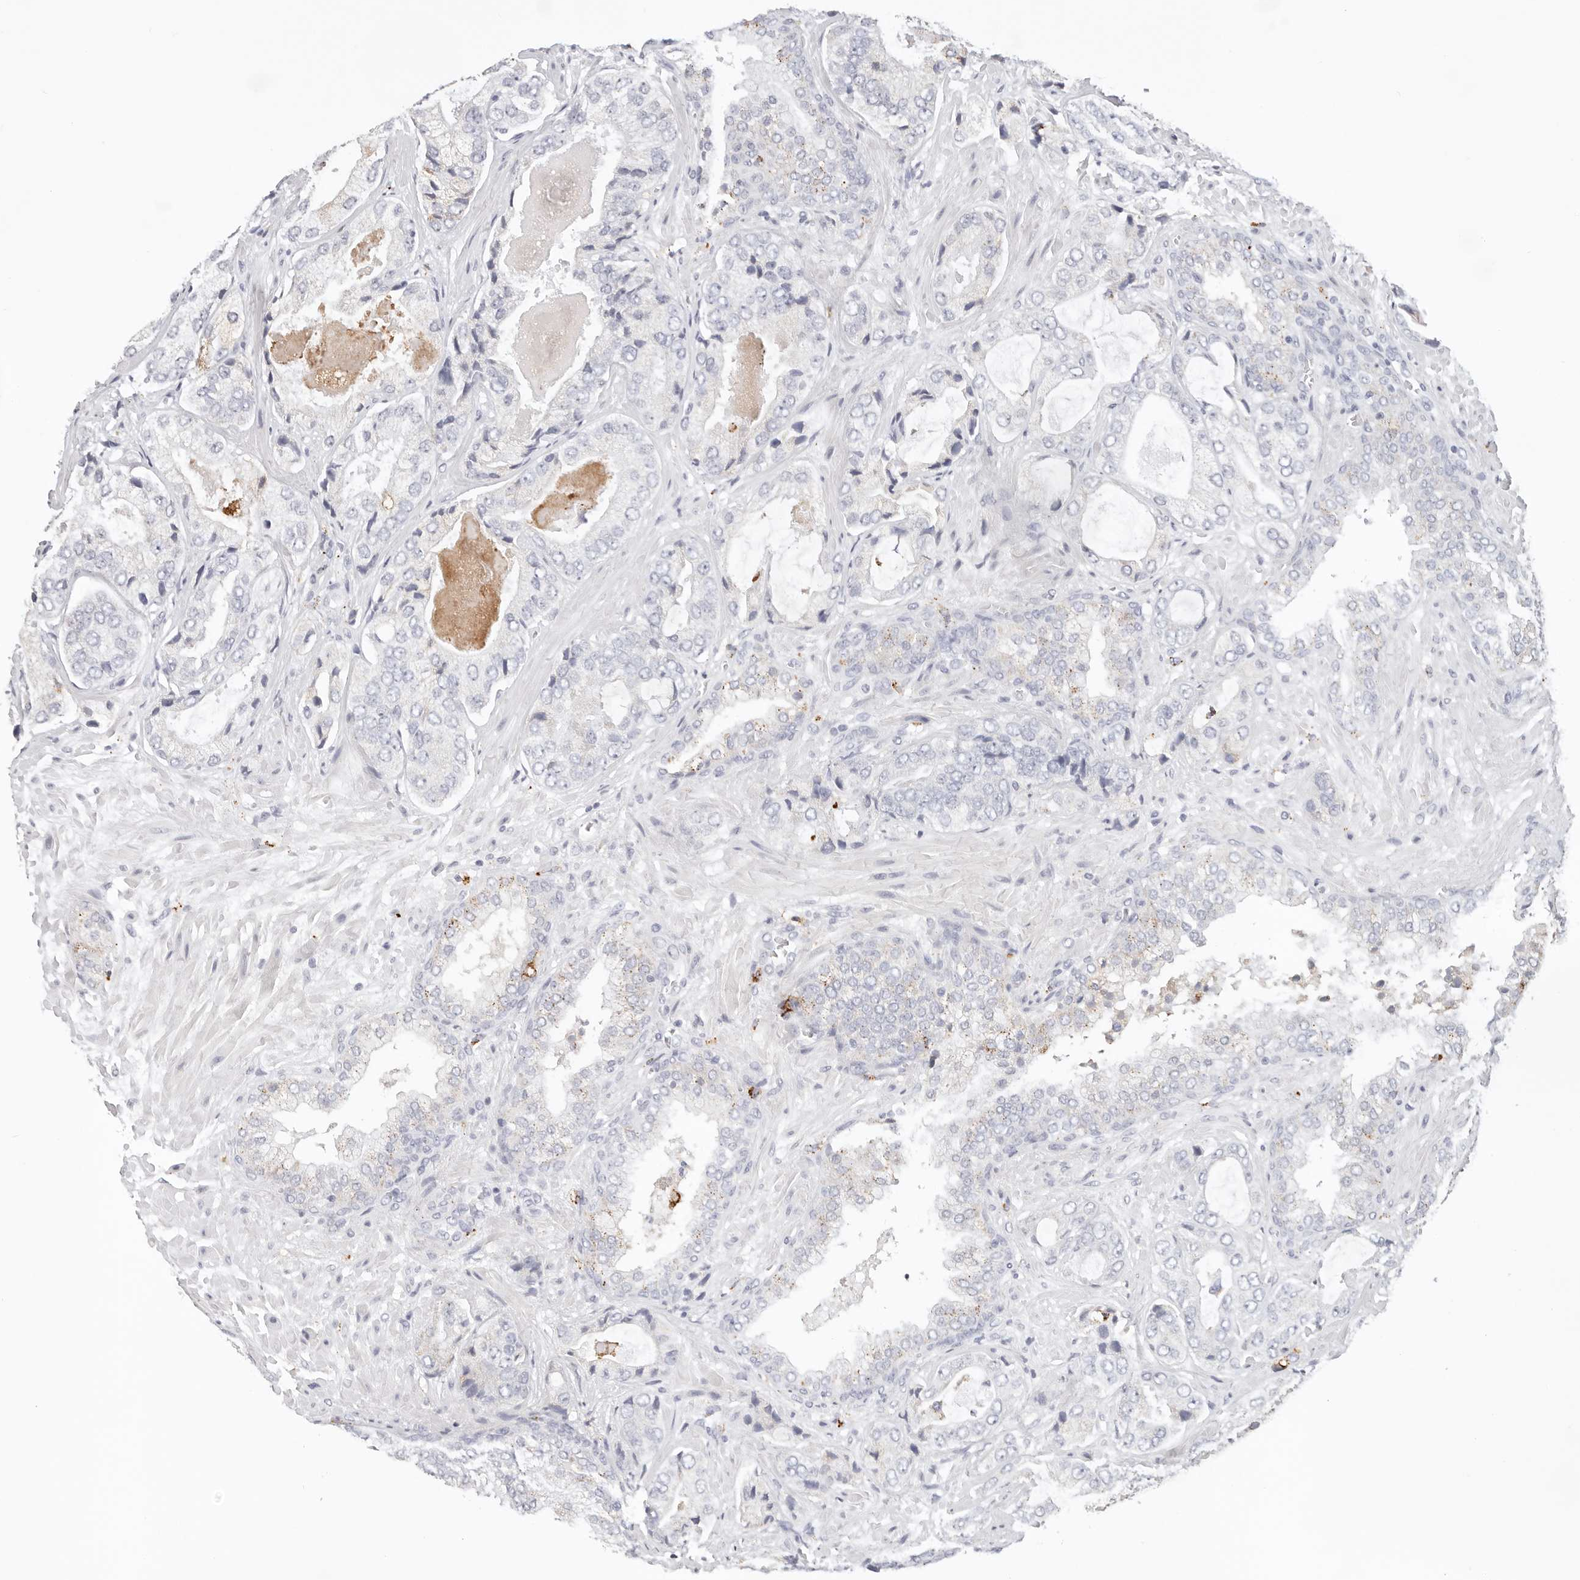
{"staining": {"intensity": "weak", "quantity": "<25%", "location": "cytoplasmic/membranous"}, "tissue": "prostate cancer", "cell_type": "Tumor cells", "image_type": "cancer", "snomed": [{"axis": "morphology", "description": "Normal tissue, NOS"}, {"axis": "morphology", "description": "Adenocarcinoma, High grade"}, {"axis": "topography", "description": "Prostate"}, {"axis": "topography", "description": "Peripheral nerve tissue"}], "caption": "The immunohistochemistry photomicrograph has no significant staining in tumor cells of prostate cancer tissue.", "gene": "STKLD1", "patient": {"sex": "male", "age": 59}}